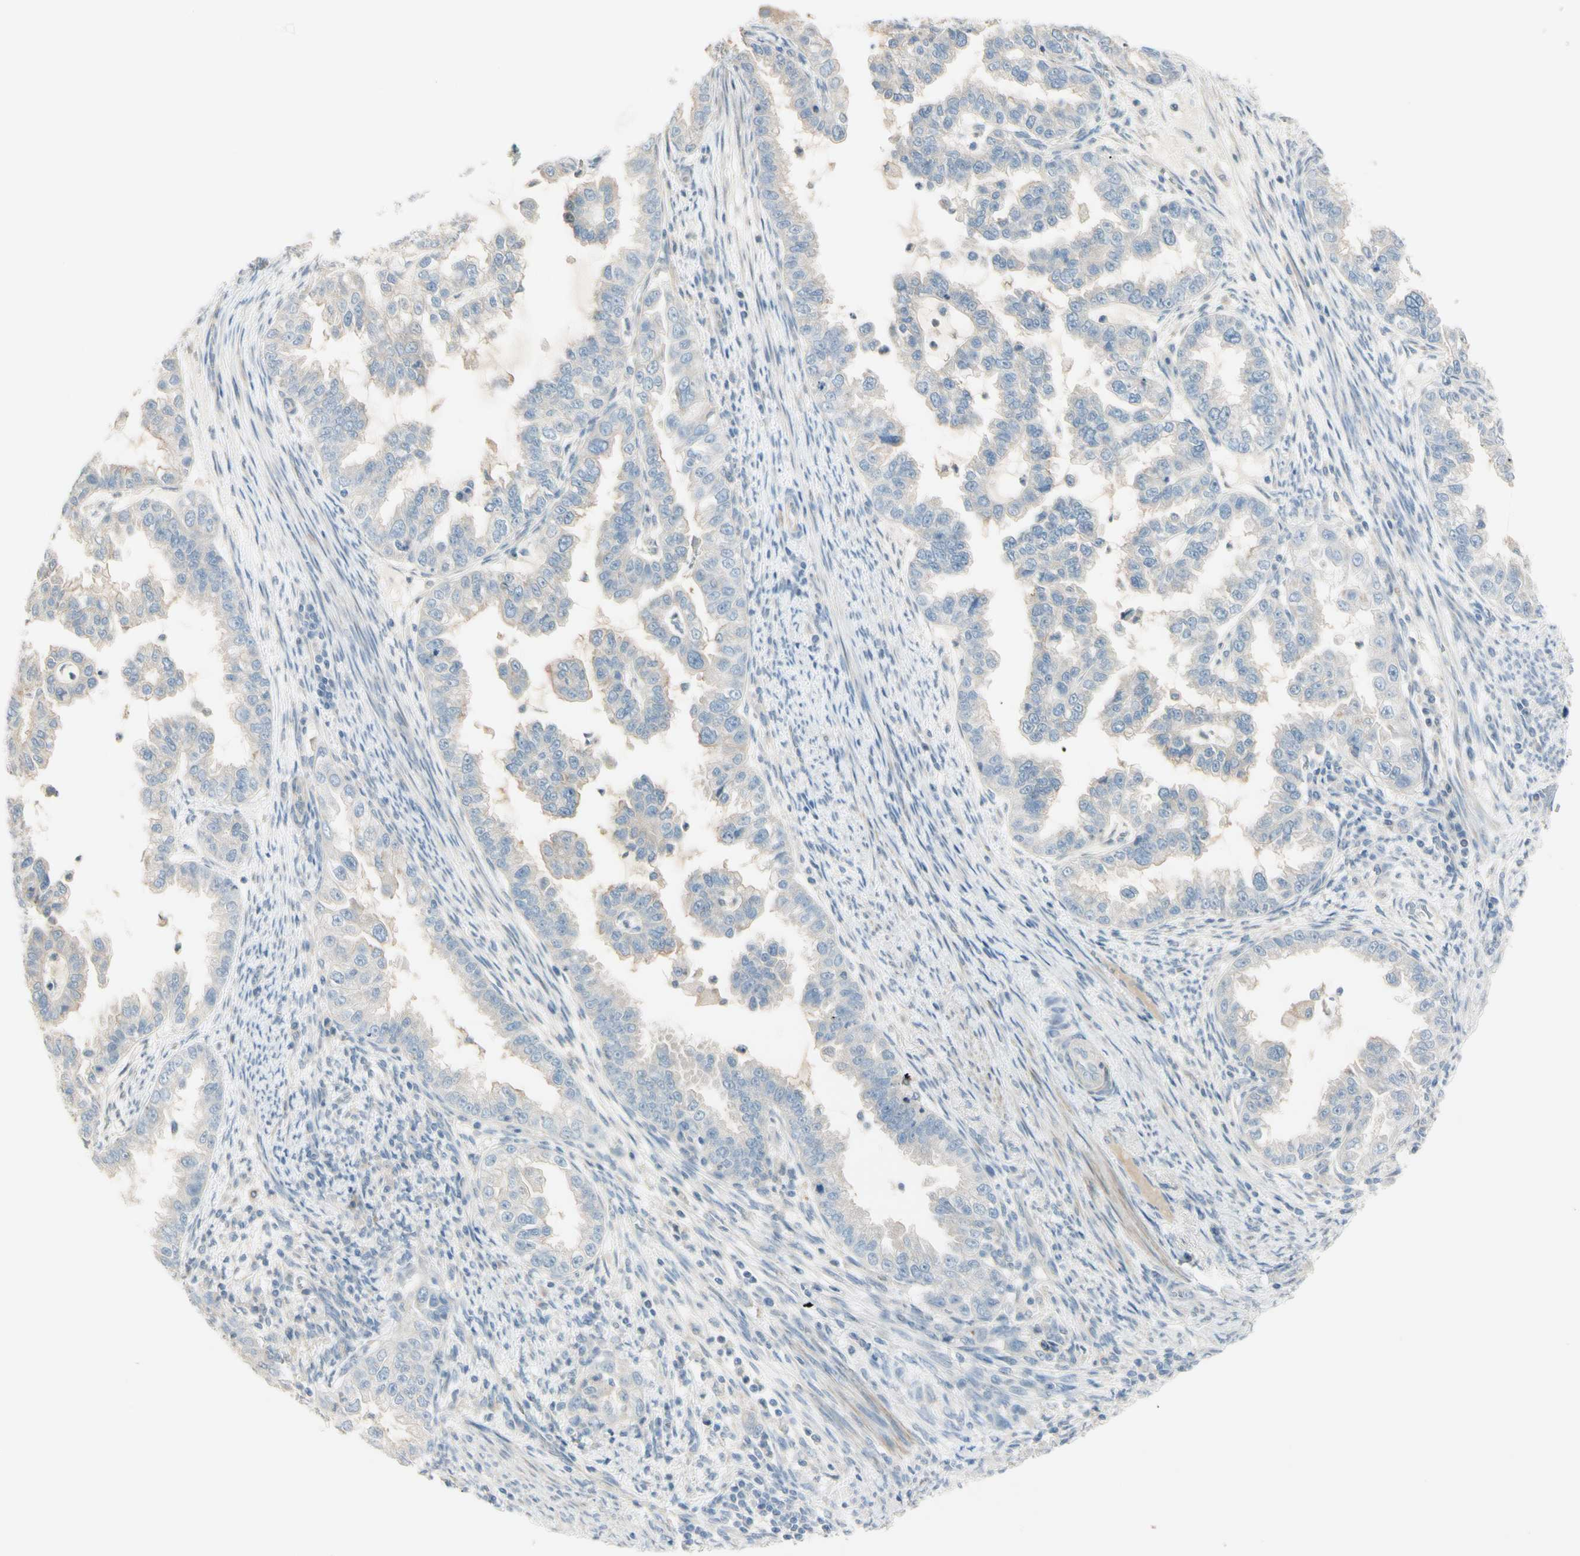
{"staining": {"intensity": "negative", "quantity": "none", "location": "none"}, "tissue": "endometrial cancer", "cell_type": "Tumor cells", "image_type": "cancer", "snomed": [{"axis": "morphology", "description": "Adenocarcinoma, NOS"}, {"axis": "topography", "description": "Endometrium"}], "caption": "Immunohistochemistry photomicrograph of neoplastic tissue: human adenocarcinoma (endometrial) stained with DAB (3,3'-diaminobenzidine) exhibits no significant protein expression in tumor cells. (DAB (3,3'-diaminobenzidine) IHC visualized using brightfield microscopy, high magnification).", "gene": "CYP2E1", "patient": {"sex": "female", "age": 85}}